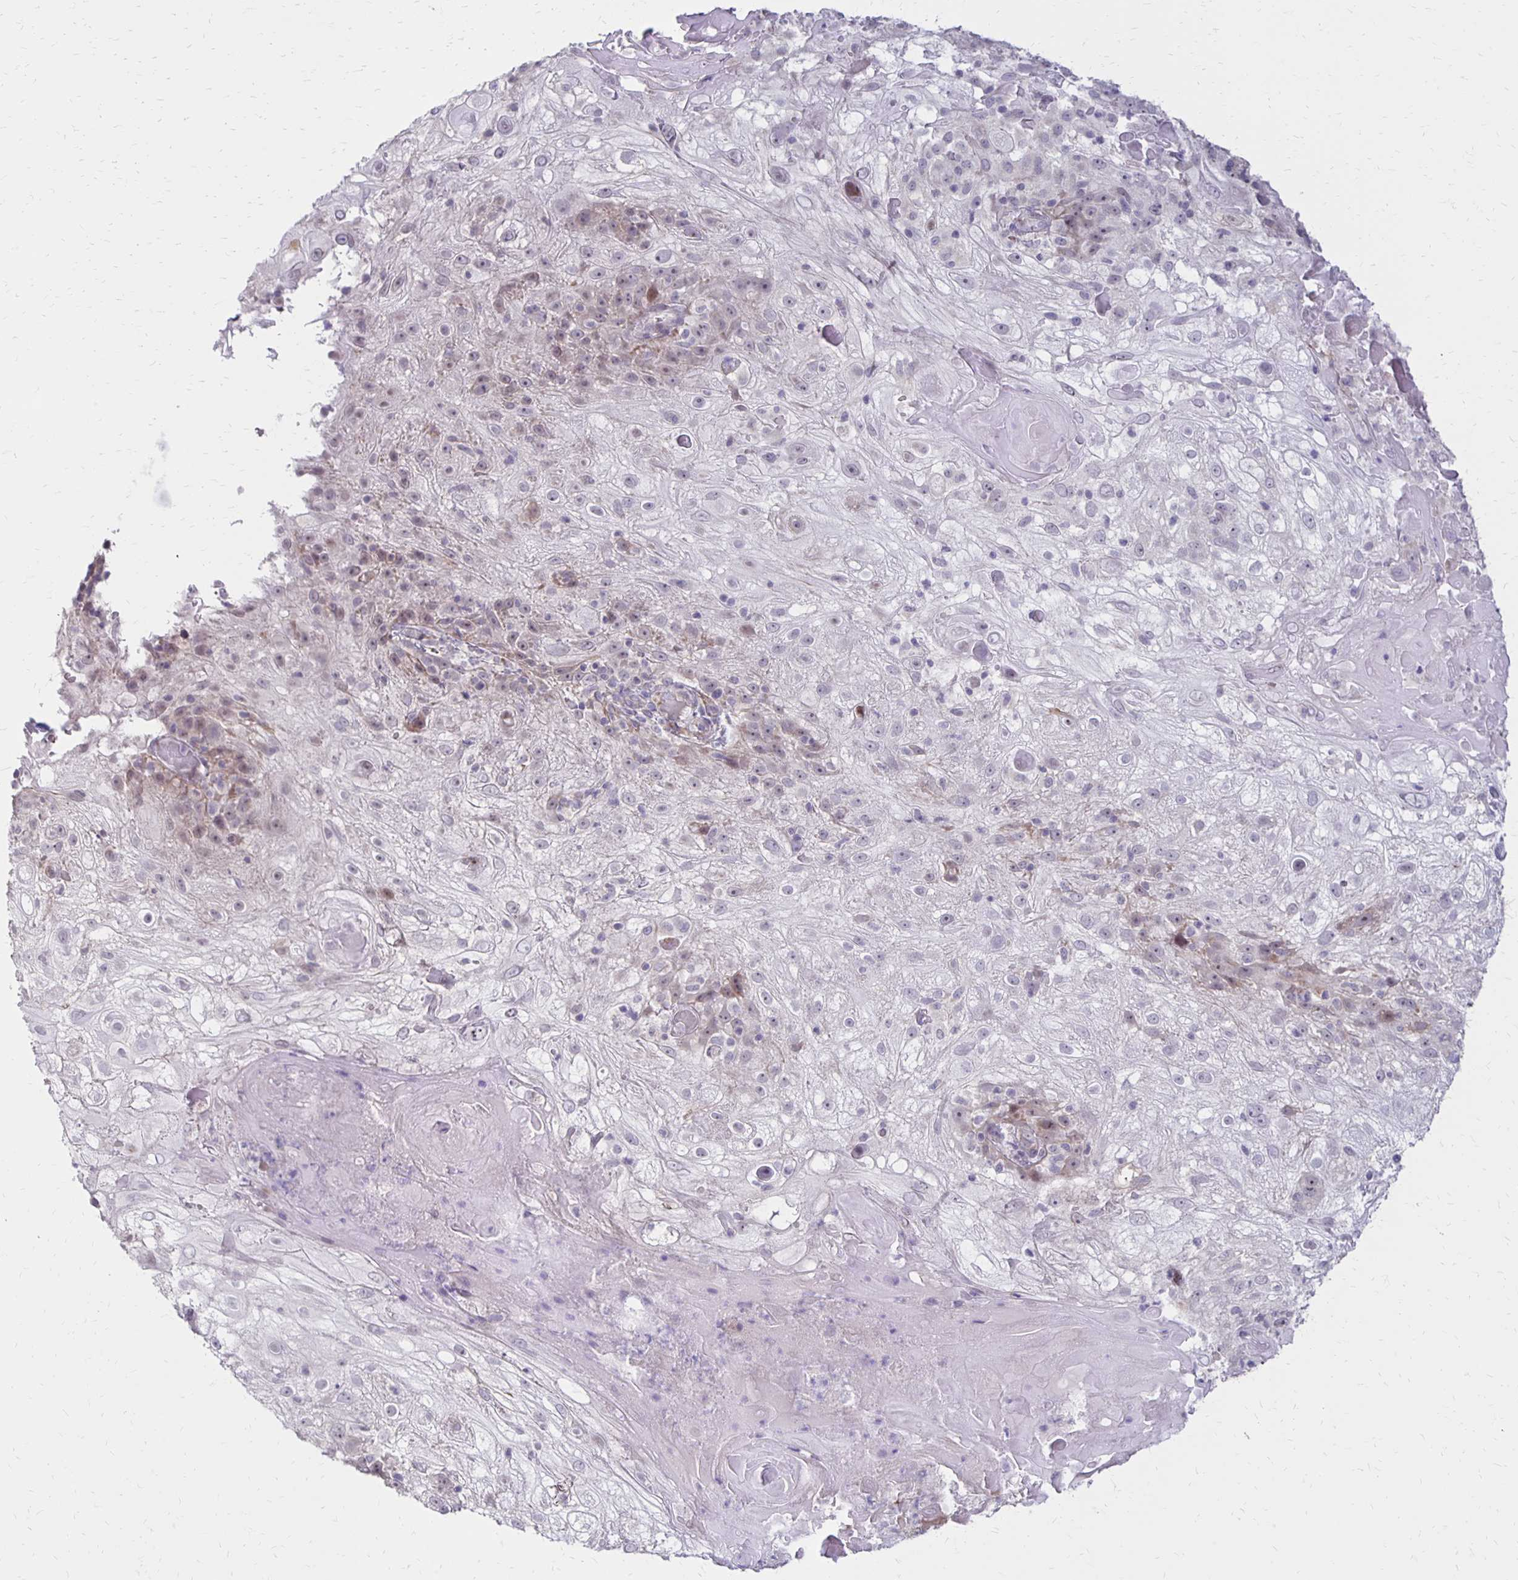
{"staining": {"intensity": "weak", "quantity": "<25%", "location": "nuclear"}, "tissue": "skin cancer", "cell_type": "Tumor cells", "image_type": "cancer", "snomed": [{"axis": "morphology", "description": "Normal tissue, NOS"}, {"axis": "morphology", "description": "Squamous cell carcinoma, NOS"}, {"axis": "topography", "description": "Skin"}], "caption": "Immunohistochemical staining of skin cancer (squamous cell carcinoma) exhibits no significant positivity in tumor cells.", "gene": "DAGLA", "patient": {"sex": "female", "age": 83}}